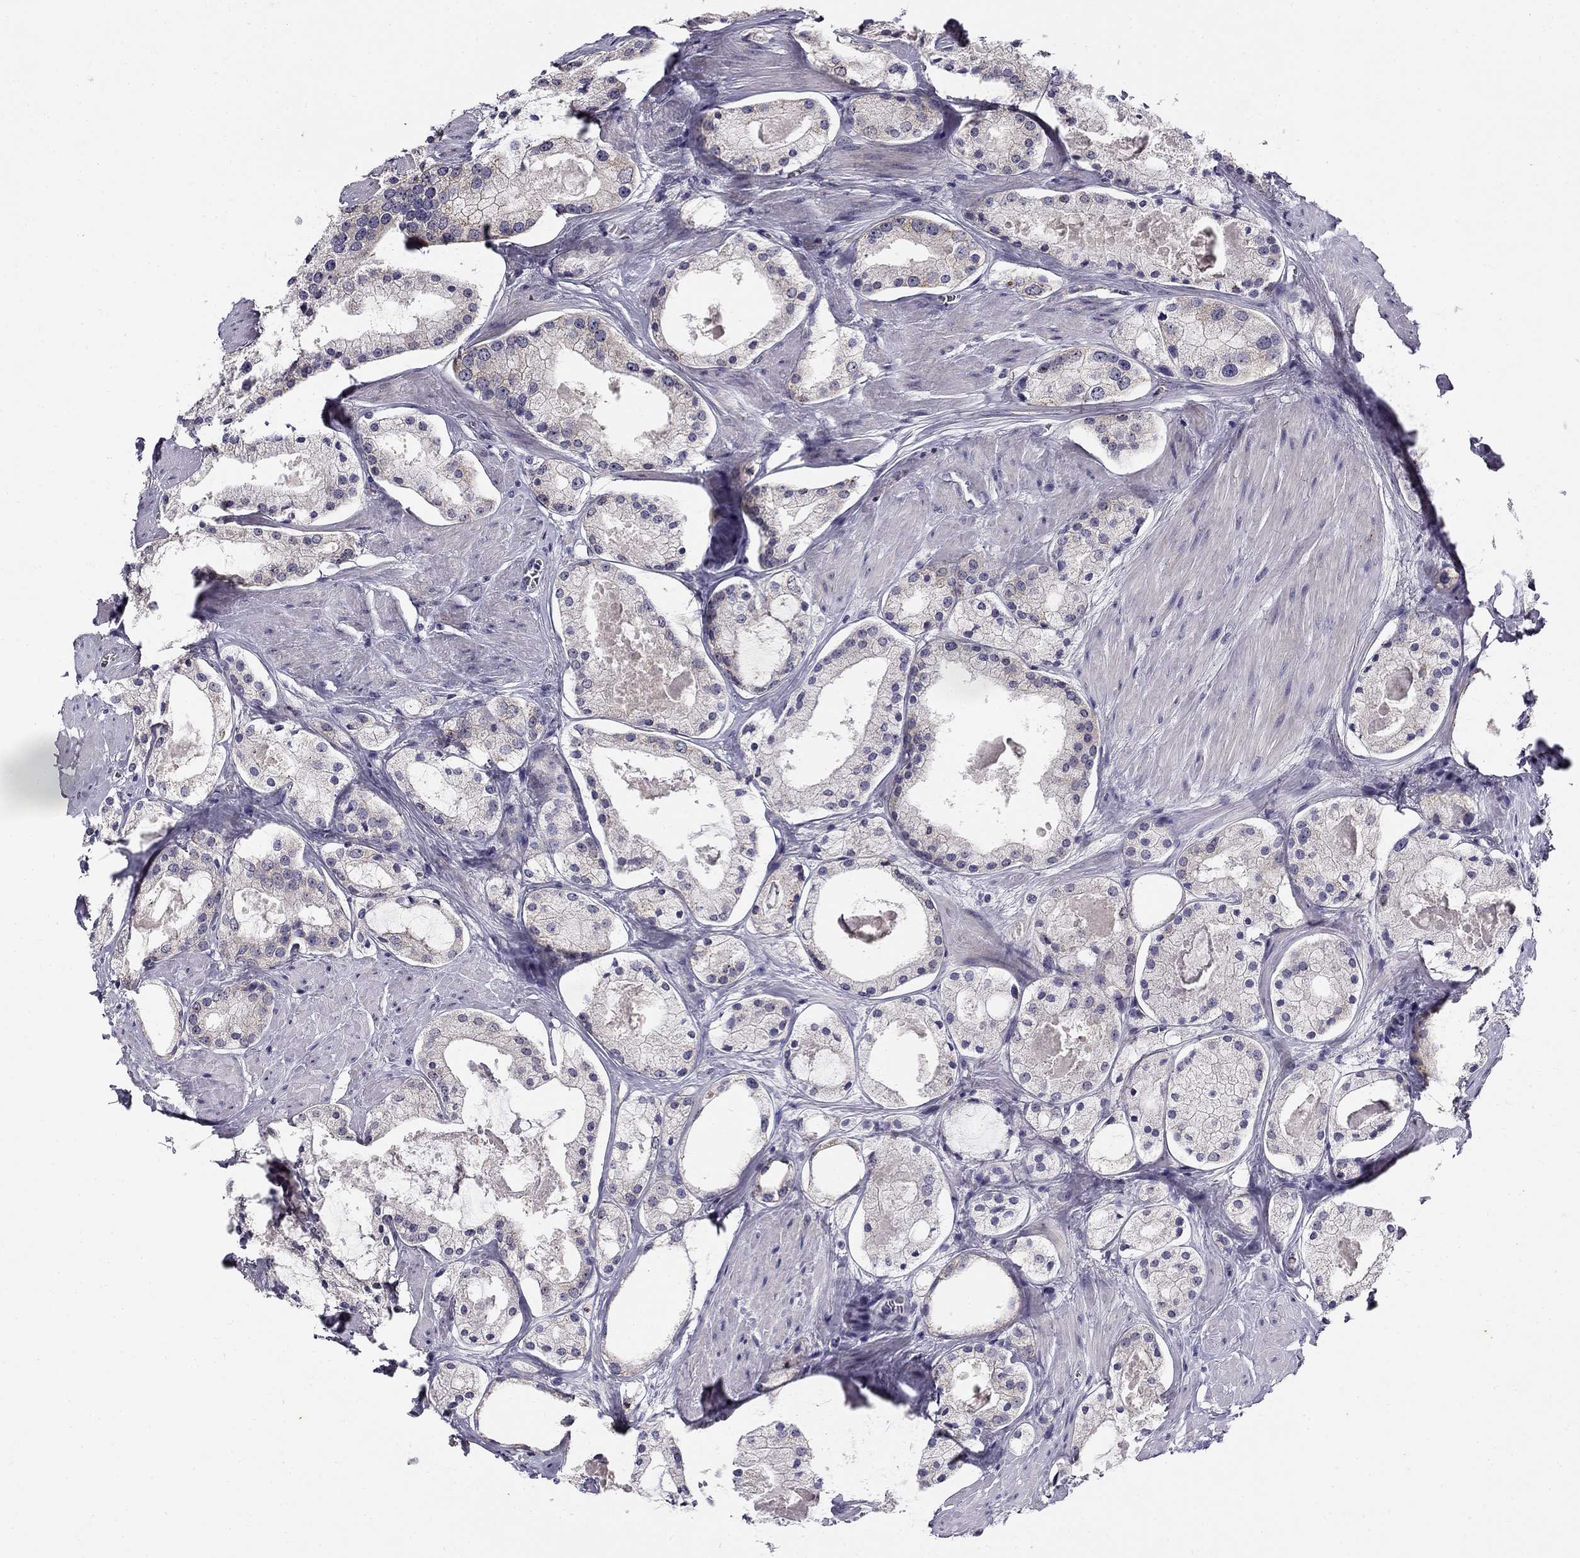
{"staining": {"intensity": "negative", "quantity": "none", "location": "none"}, "tissue": "prostate cancer", "cell_type": "Tumor cells", "image_type": "cancer", "snomed": [{"axis": "morphology", "description": "Adenocarcinoma, NOS"}, {"axis": "morphology", "description": "Adenocarcinoma, High grade"}, {"axis": "topography", "description": "Prostate"}], "caption": "This is an immunohistochemistry (IHC) image of human high-grade adenocarcinoma (prostate). There is no expression in tumor cells.", "gene": "CNR1", "patient": {"sex": "male", "age": 64}}